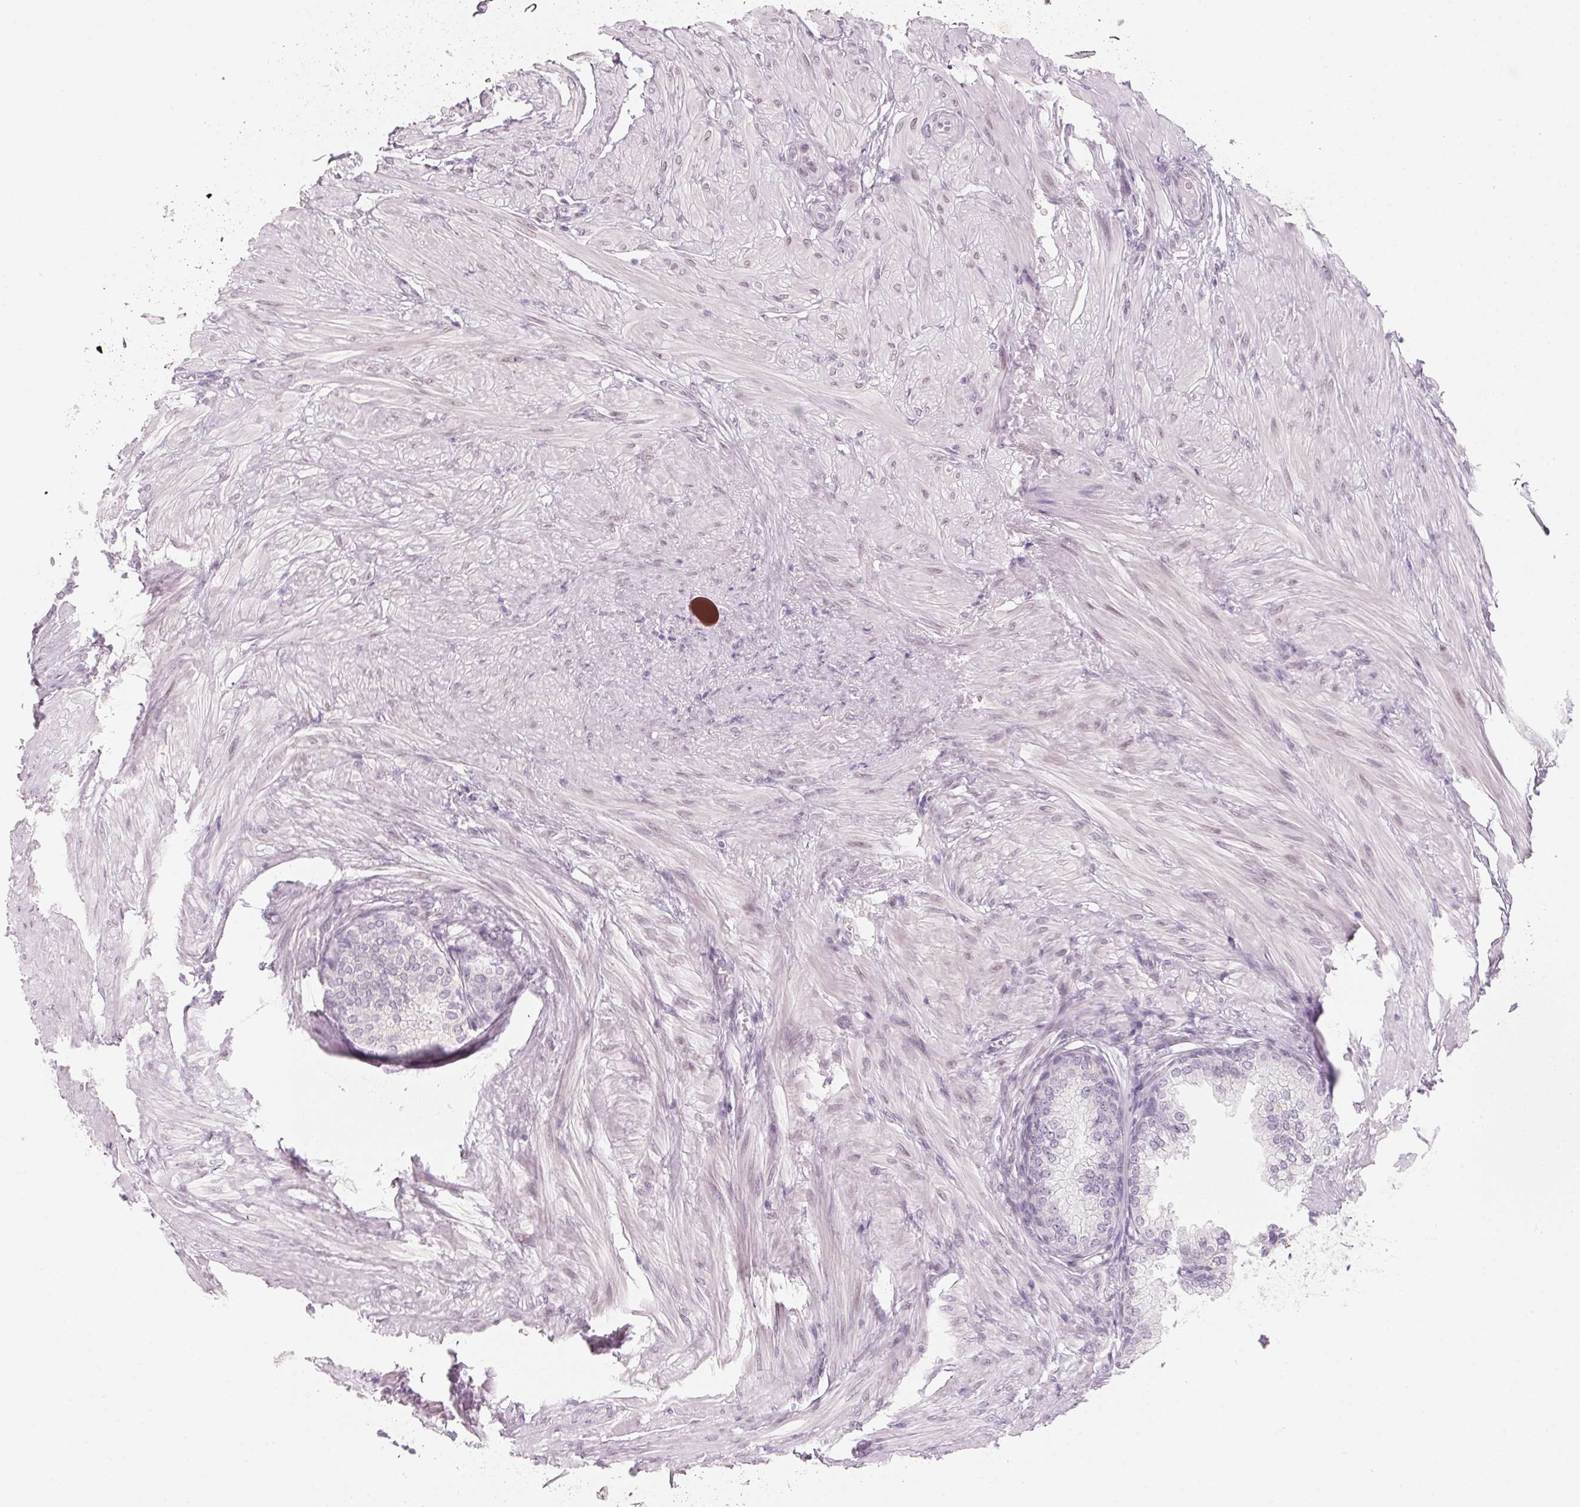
{"staining": {"intensity": "negative", "quantity": "none", "location": "none"}, "tissue": "prostate", "cell_type": "Glandular cells", "image_type": "normal", "snomed": [{"axis": "morphology", "description": "Normal tissue, NOS"}, {"axis": "topography", "description": "Prostate"}, {"axis": "topography", "description": "Peripheral nerve tissue"}], "caption": "This is an immunohistochemistry (IHC) histopathology image of benign prostate. There is no expression in glandular cells.", "gene": "KCNQ2", "patient": {"sex": "male", "age": 55}}